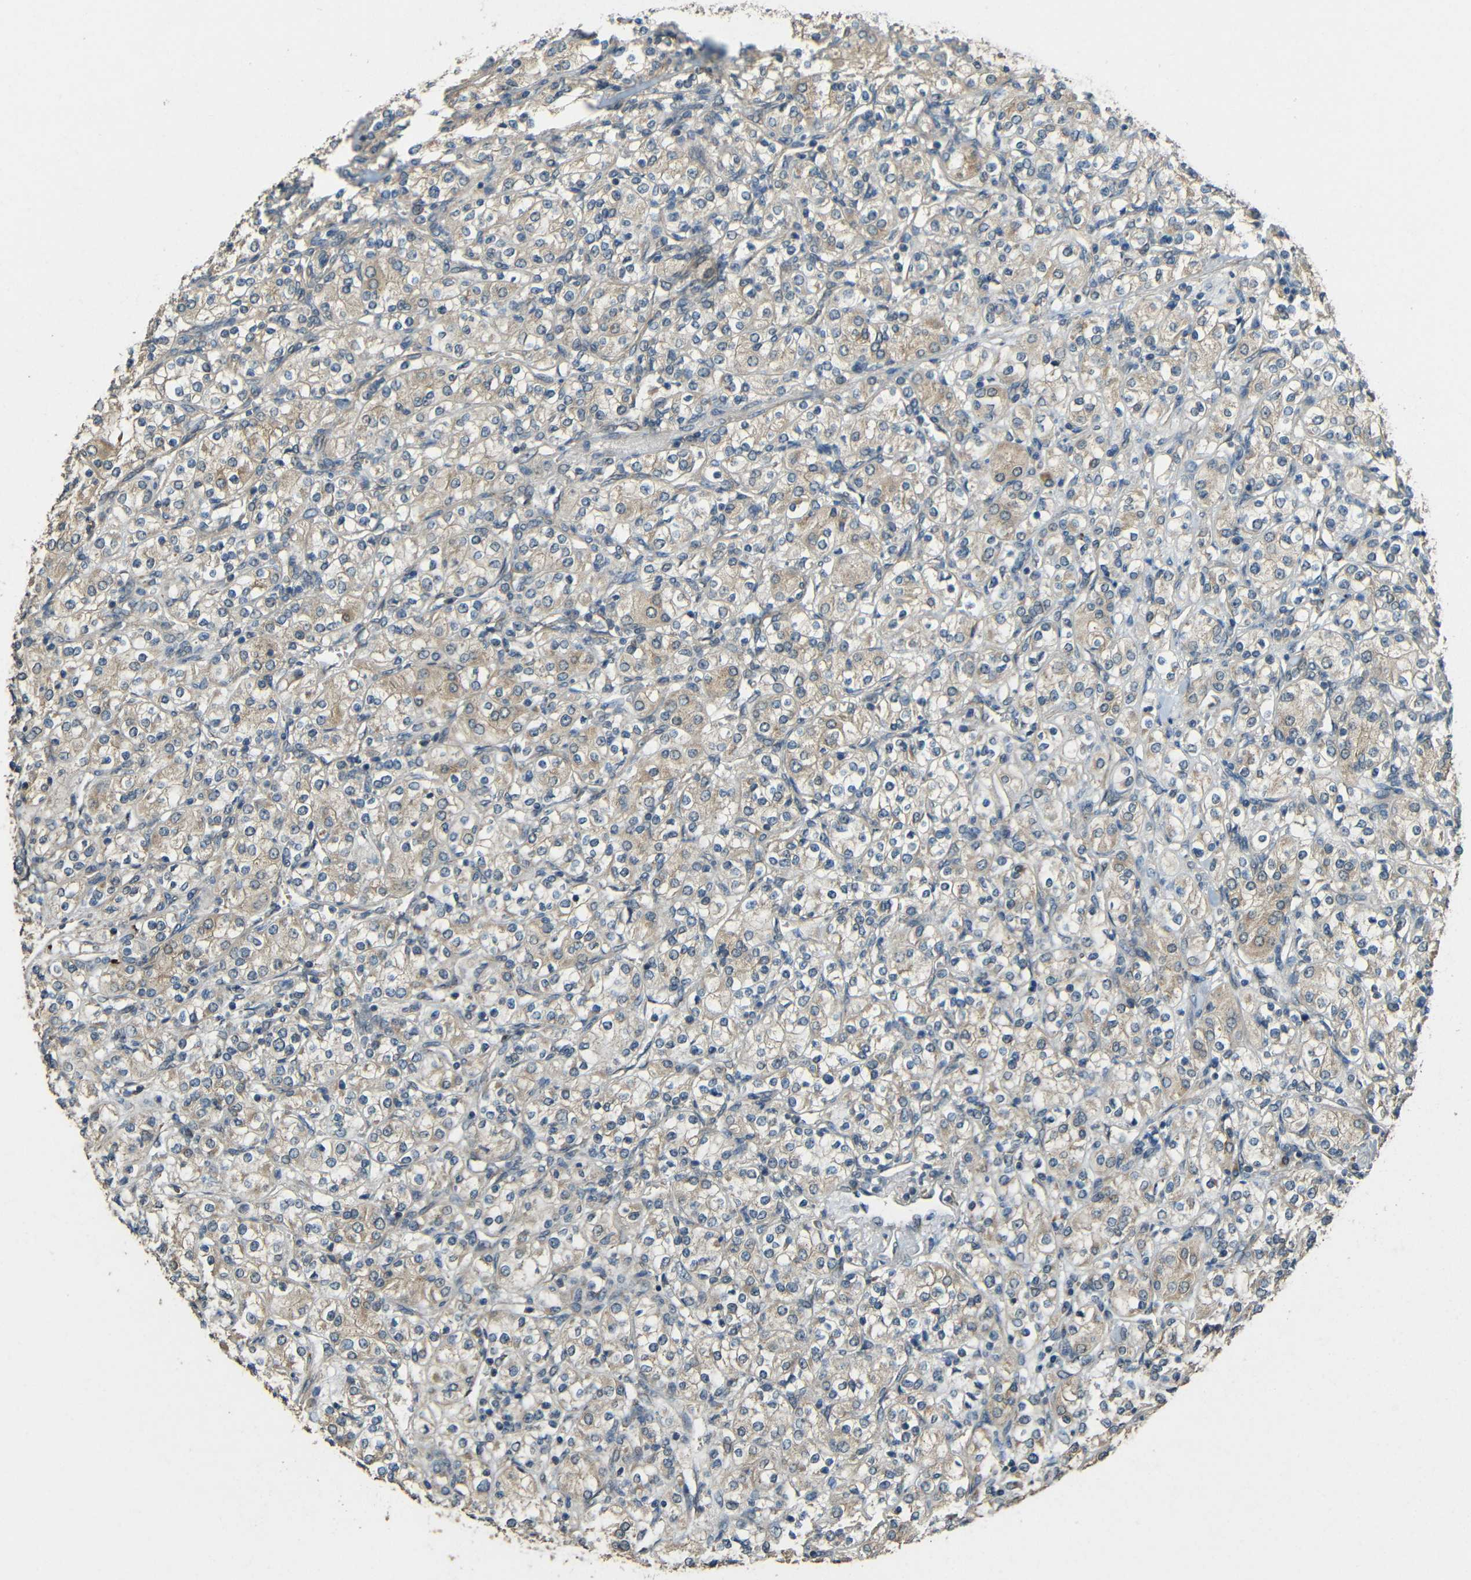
{"staining": {"intensity": "weak", "quantity": ">75%", "location": "cytoplasmic/membranous"}, "tissue": "renal cancer", "cell_type": "Tumor cells", "image_type": "cancer", "snomed": [{"axis": "morphology", "description": "Adenocarcinoma, NOS"}, {"axis": "topography", "description": "Kidney"}], "caption": "Adenocarcinoma (renal) was stained to show a protein in brown. There is low levels of weak cytoplasmic/membranous expression in approximately >75% of tumor cells. (DAB (3,3'-diaminobenzidine) = brown stain, brightfield microscopy at high magnification).", "gene": "ACACA", "patient": {"sex": "male", "age": 77}}